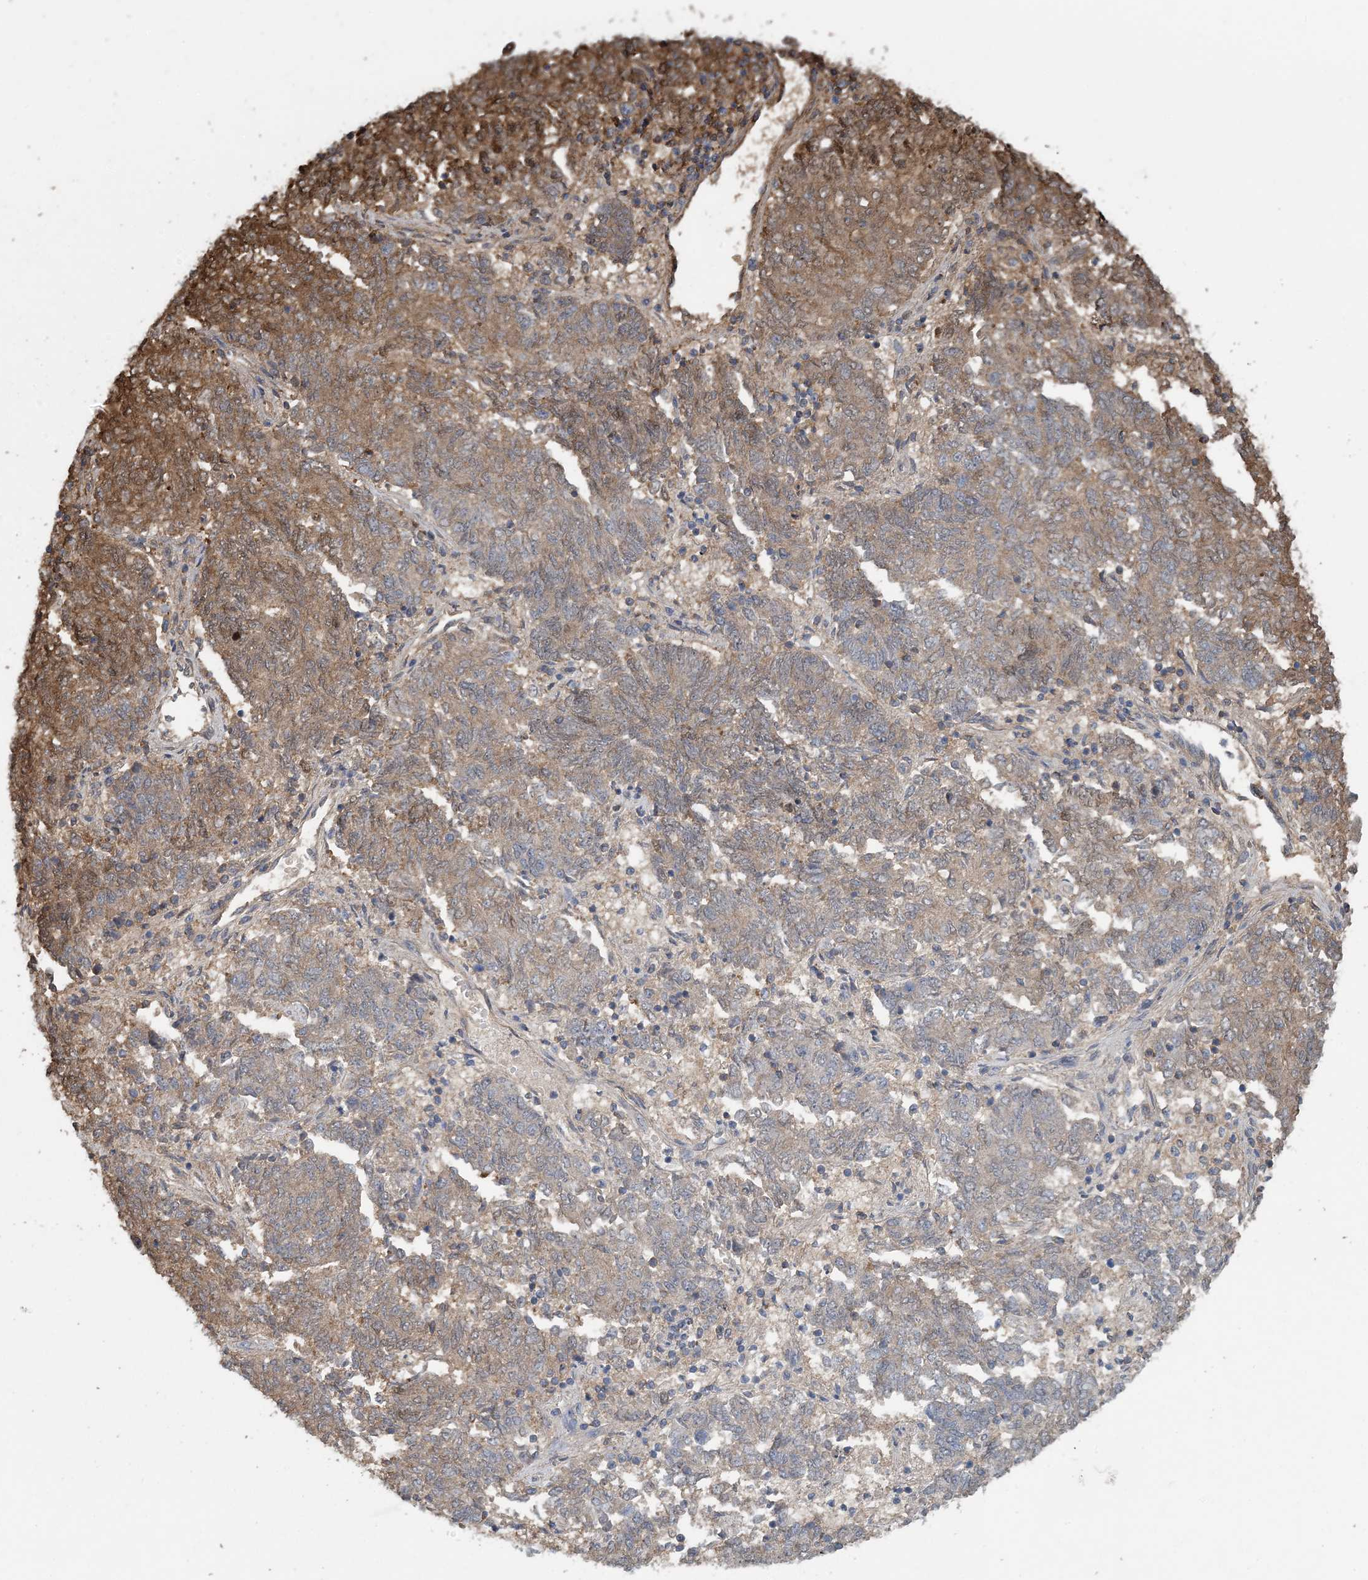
{"staining": {"intensity": "moderate", "quantity": "<25%", "location": "cytoplasmic/membranous,nuclear"}, "tissue": "endometrial cancer", "cell_type": "Tumor cells", "image_type": "cancer", "snomed": [{"axis": "morphology", "description": "Adenocarcinoma, NOS"}, {"axis": "topography", "description": "Endometrium"}], "caption": "Immunohistochemical staining of human endometrial cancer demonstrates moderate cytoplasmic/membranous and nuclear protein expression in about <25% of tumor cells. The staining was performed using DAB to visualize the protein expression in brown, while the nuclei were stained in blue with hematoxylin (Magnification: 20x).", "gene": "HIKESHI", "patient": {"sex": "female", "age": 80}}